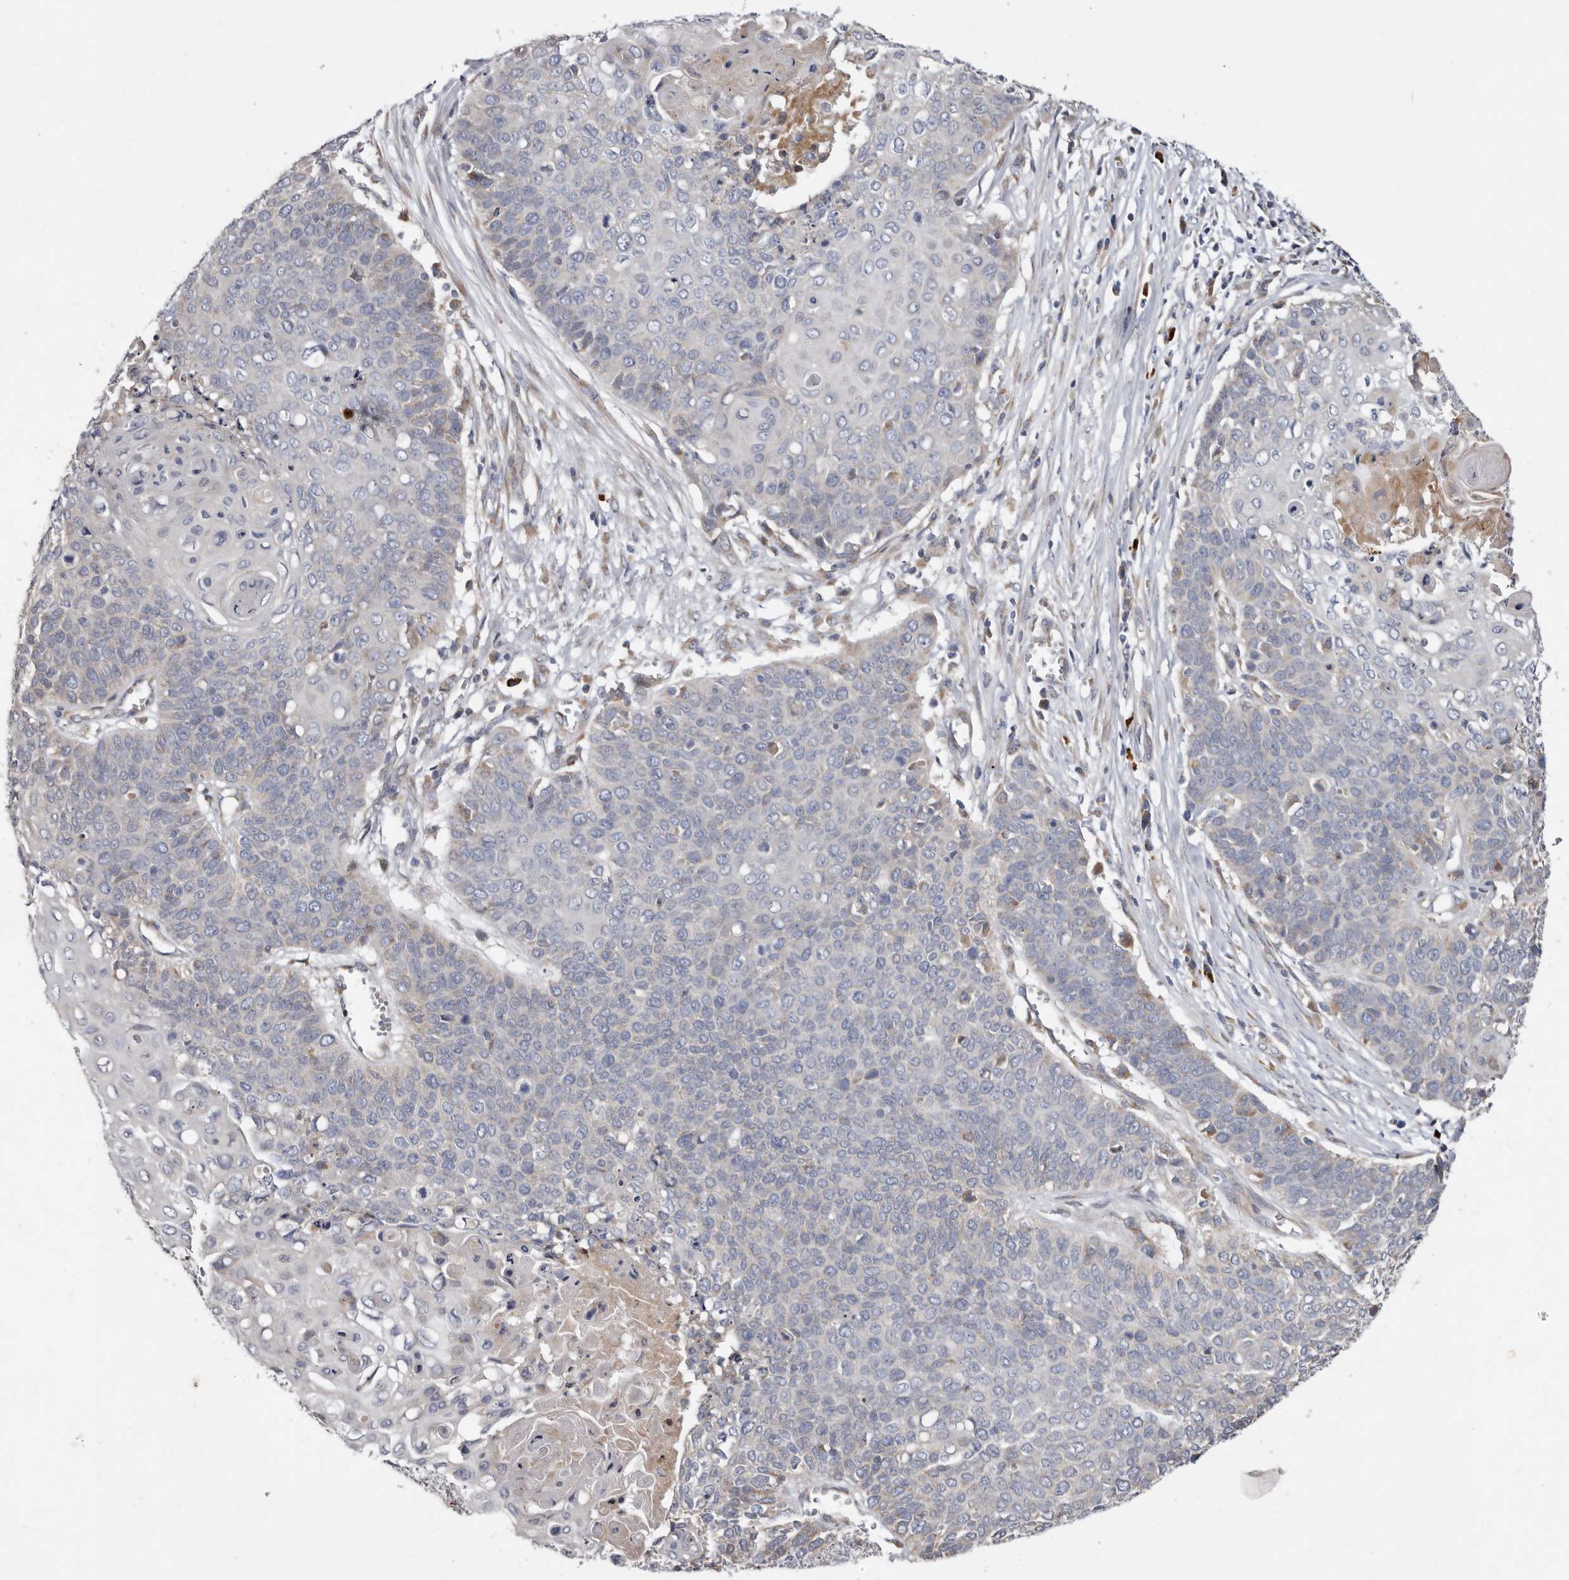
{"staining": {"intensity": "negative", "quantity": "none", "location": "none"}, "tissue": "cervical cancer", "cell_type": "Tumor cells", "image_type": "cancer", "snomed": [{"axis": "morphology", "description": "Squamous cell carcinoma, NOS"}, {"axis": "topography", "description": "Cervix"}], "caption": "Immunohistochemistry (IHC) of human squamous cell carcinoma (cervical) displays no staining in tumor cells.", "gene": "ASIC5", "patient": {"sex": "female", "age": 39}}